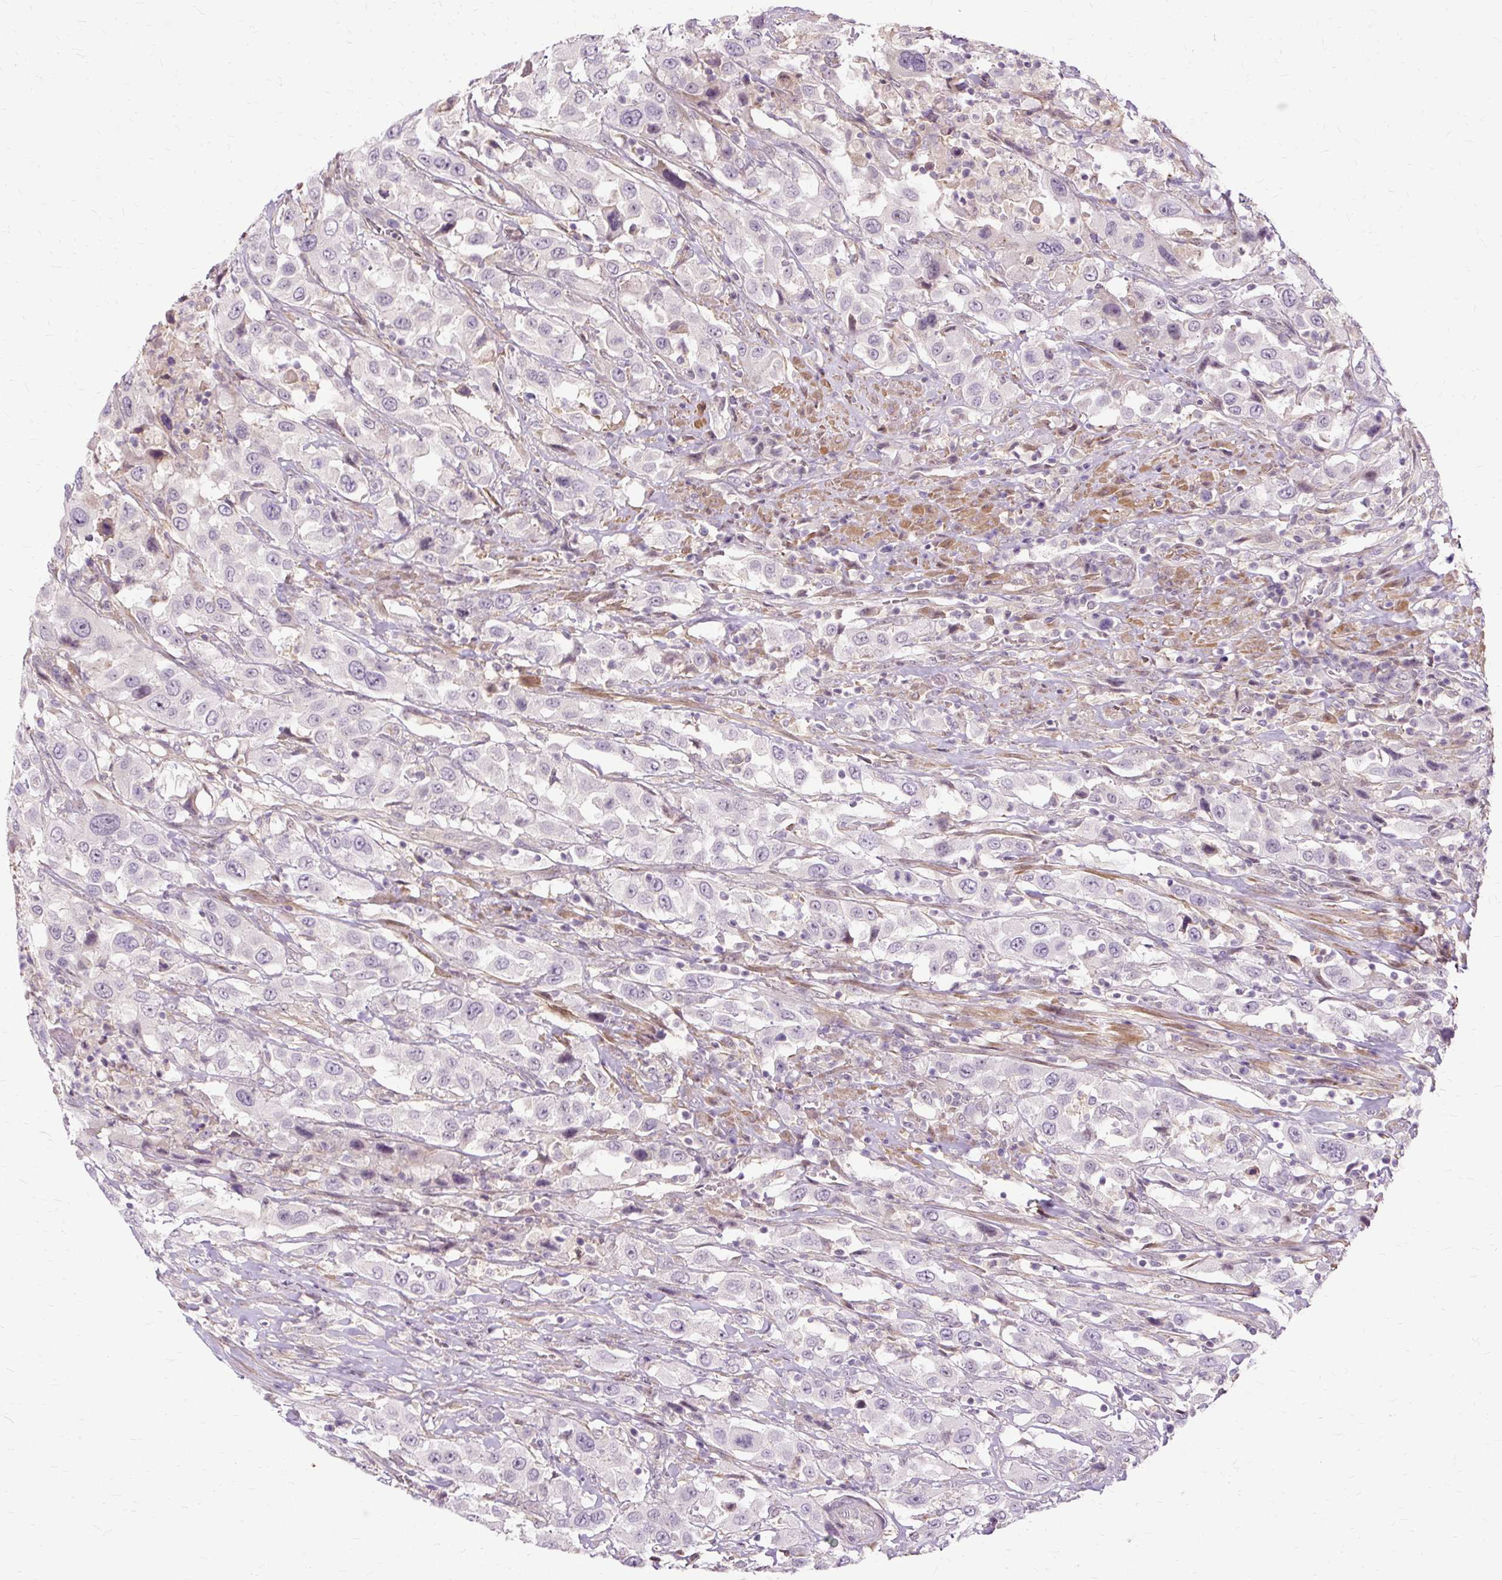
{"staining": {"intensity": "negative", "quantity": "none", "location": "none"}, "tissue": "urothelial cancer", "cell_type": "Tumor cells", "image_type": "cancer", "snomed": [{"axis": "morphology", "description": "Urothelial carcinoma, High grade"}, {"axis": "topography", "description": "Urinary bladder"}], "caption": "The immunohistochemistry micrograph has no significant positivity in tumor cells of urothelial cancer tissue.", "gene": "TSPAN8", "patient": {"sex": "male", "age": 61}}